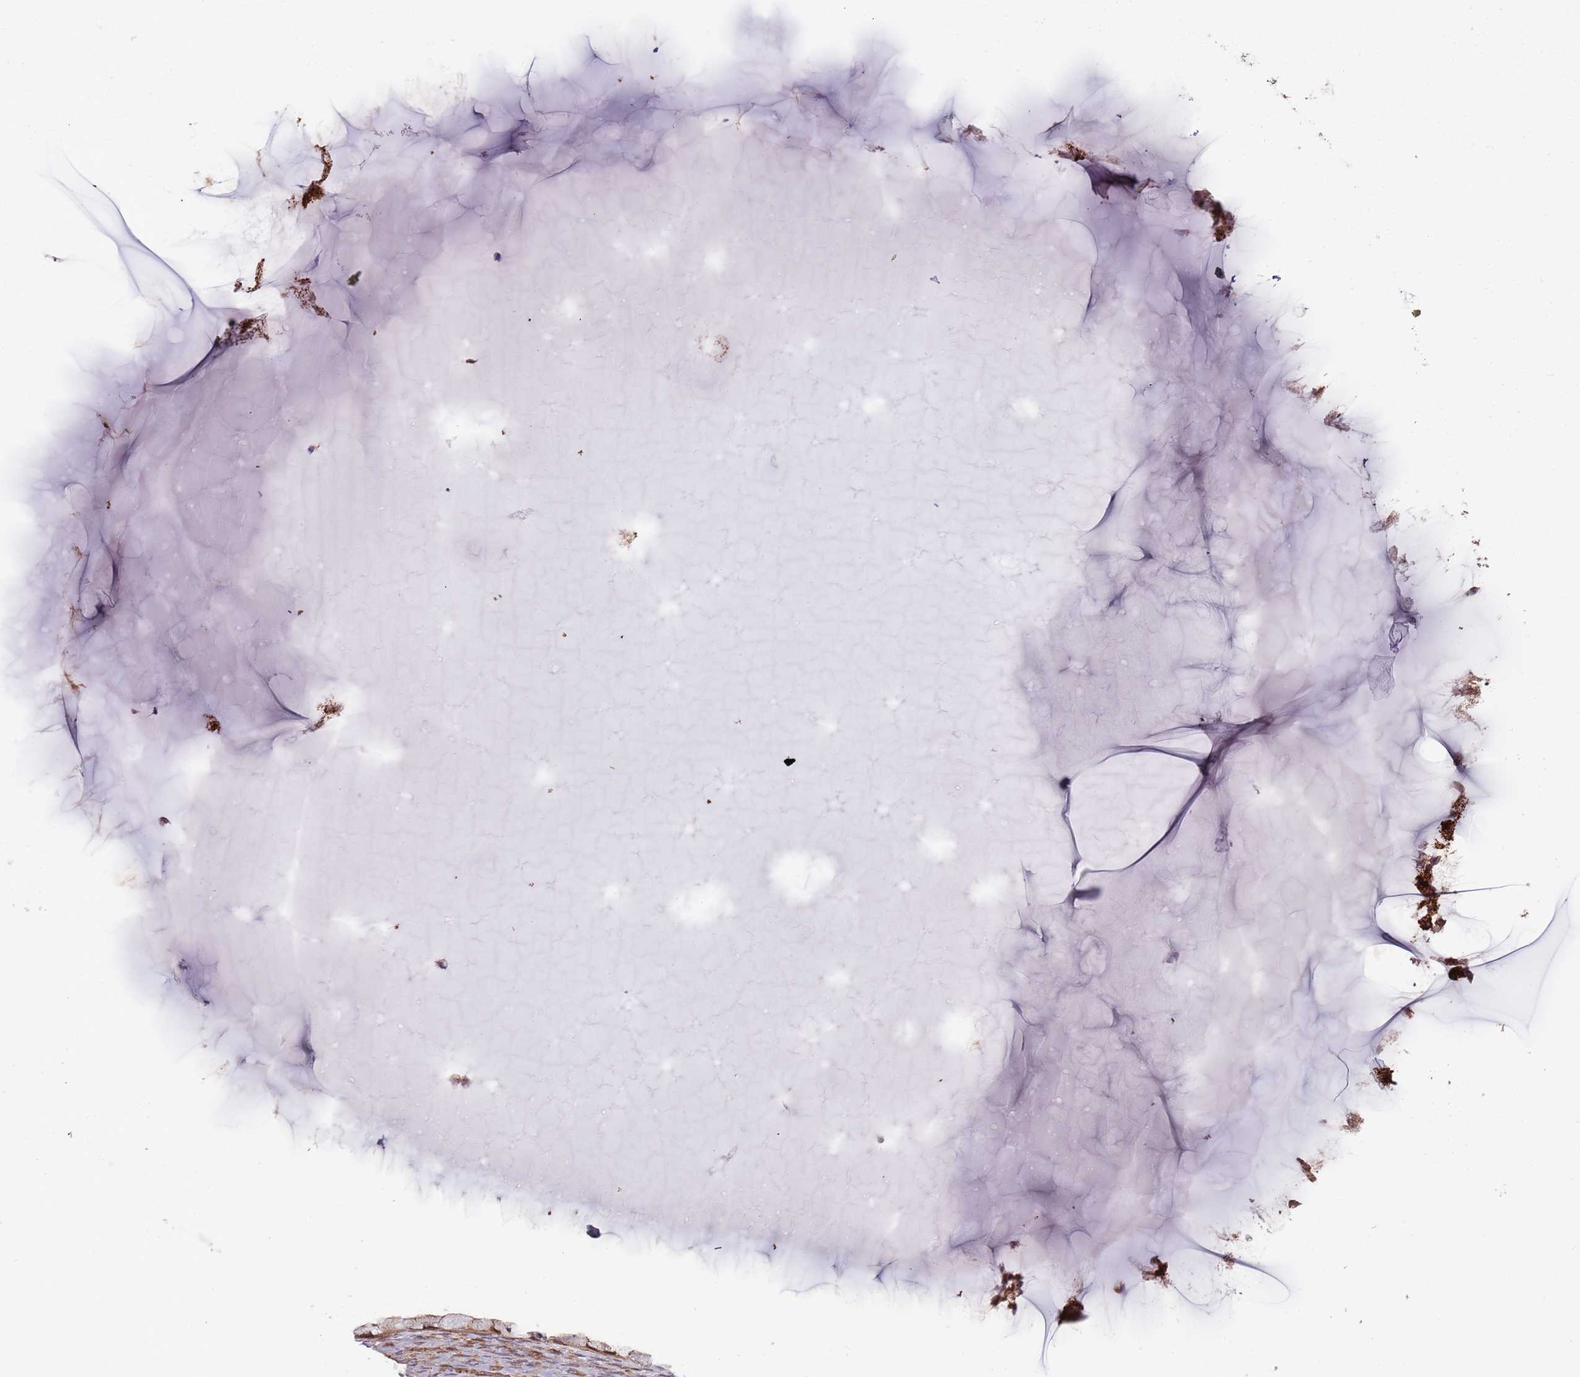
{"staining": {"intensity": "strong", "quantity": ">75%", "location": "cytoplasmic/membranous"}, "tissue": "ovarian cancer", "cell_type": "Tumor cells", "image_type": "cancer", "snomed": [{"axis": "morphology", "description": "Cystadenocarcinoma, mucinous, NOS"}, {"axis": "topography", "description": "Ovary"}], "caption": "This histopathology image reveals immunohistochemistry staining of mucinous cystadenocarcinoma (ovarian), with high strong cytoplasmic/membranous staining in about >75% of tumor cells.", "gene": "IL17RD", "patient": {"sex": "female", "age": 61}}